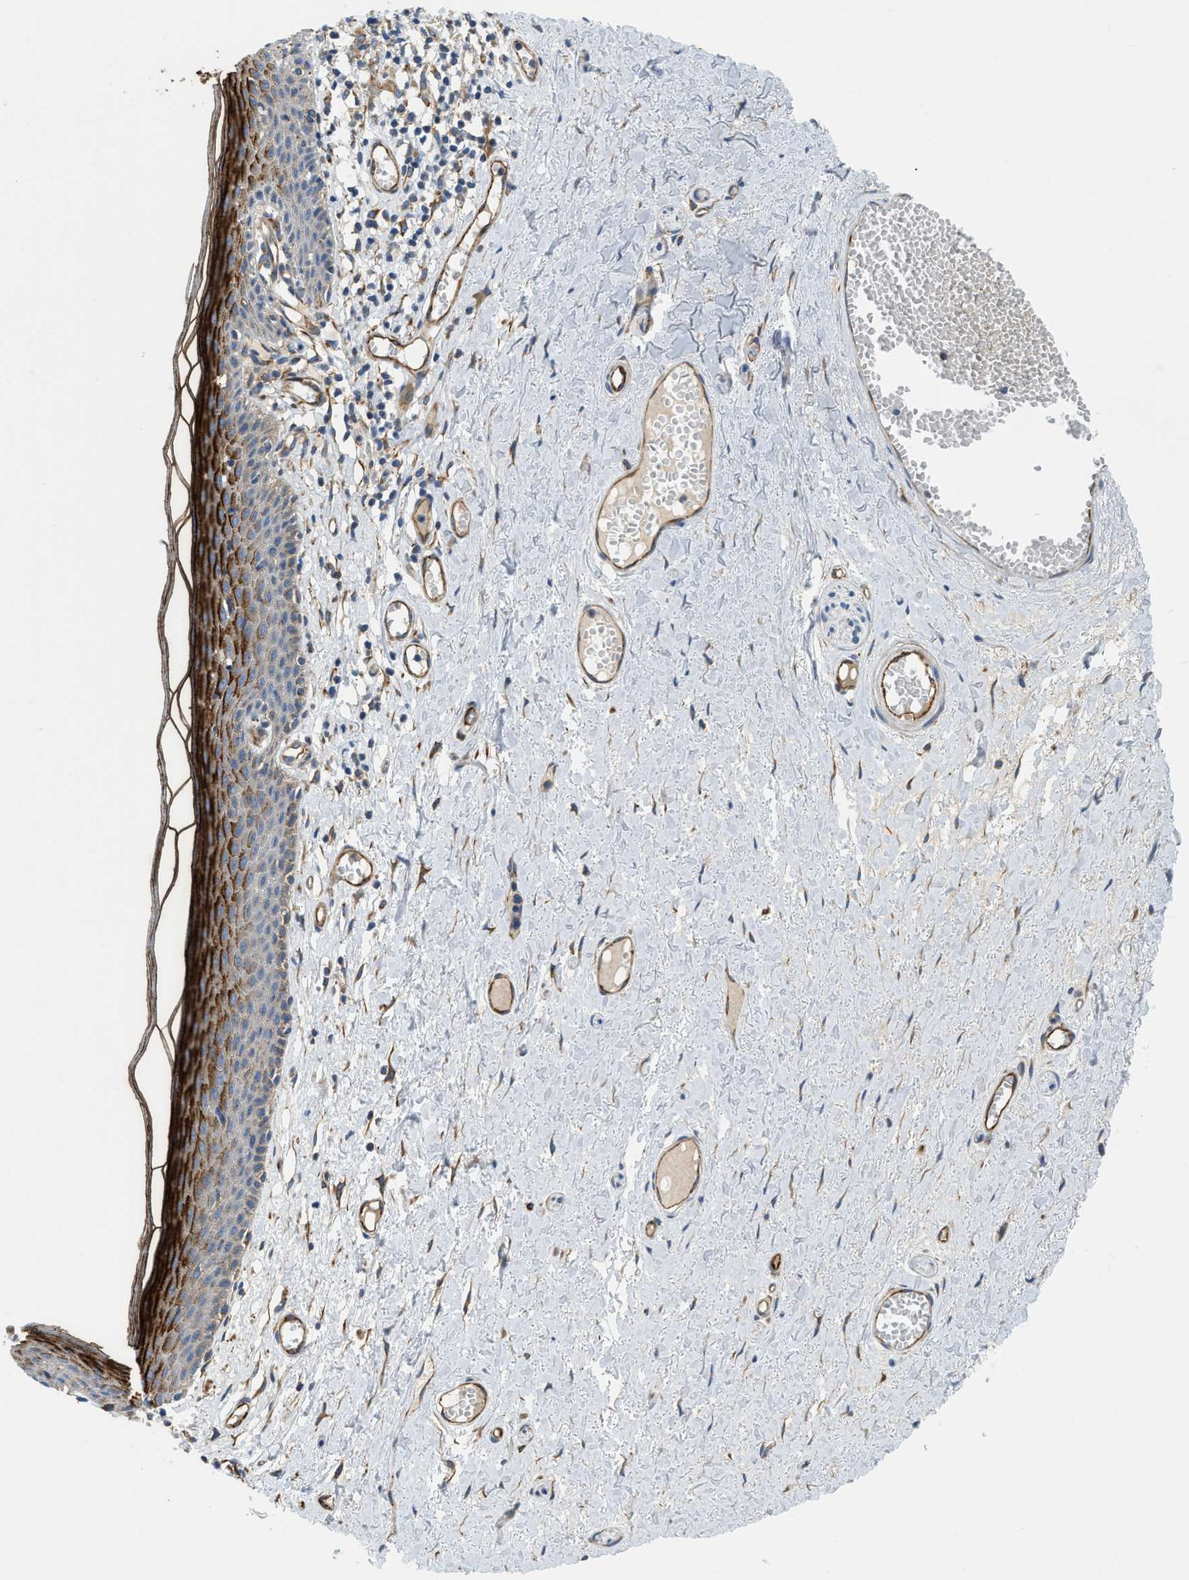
{"staining": {"intensity": "strong", "quantity": ">75%", "location": "cytoplasmic/membranous"}, "tissue": "skin", "cell_type": "Epidermal cells", "image_type": "normal", "snomed": [{"axis": "morphology", "description": "Normal tissue, NOS"}, {"axis": "topography", "description": "Adipose tissue"}, {"axis": "topography", "description": "Vascular tissue"}, {"axis": "topography", "description": "Anal"}, {"axis": "topography", "description": "Peripheral nerve tissue"}], "caption": "Immunohistochemical staining of normal human skin demonstrates >75% levels of strong cytoplasmic/membranous protein positivity in about >75% of epidermal cells.", "gene": "HSD17B12", "patient": {"sex": "female", "age": 54}}